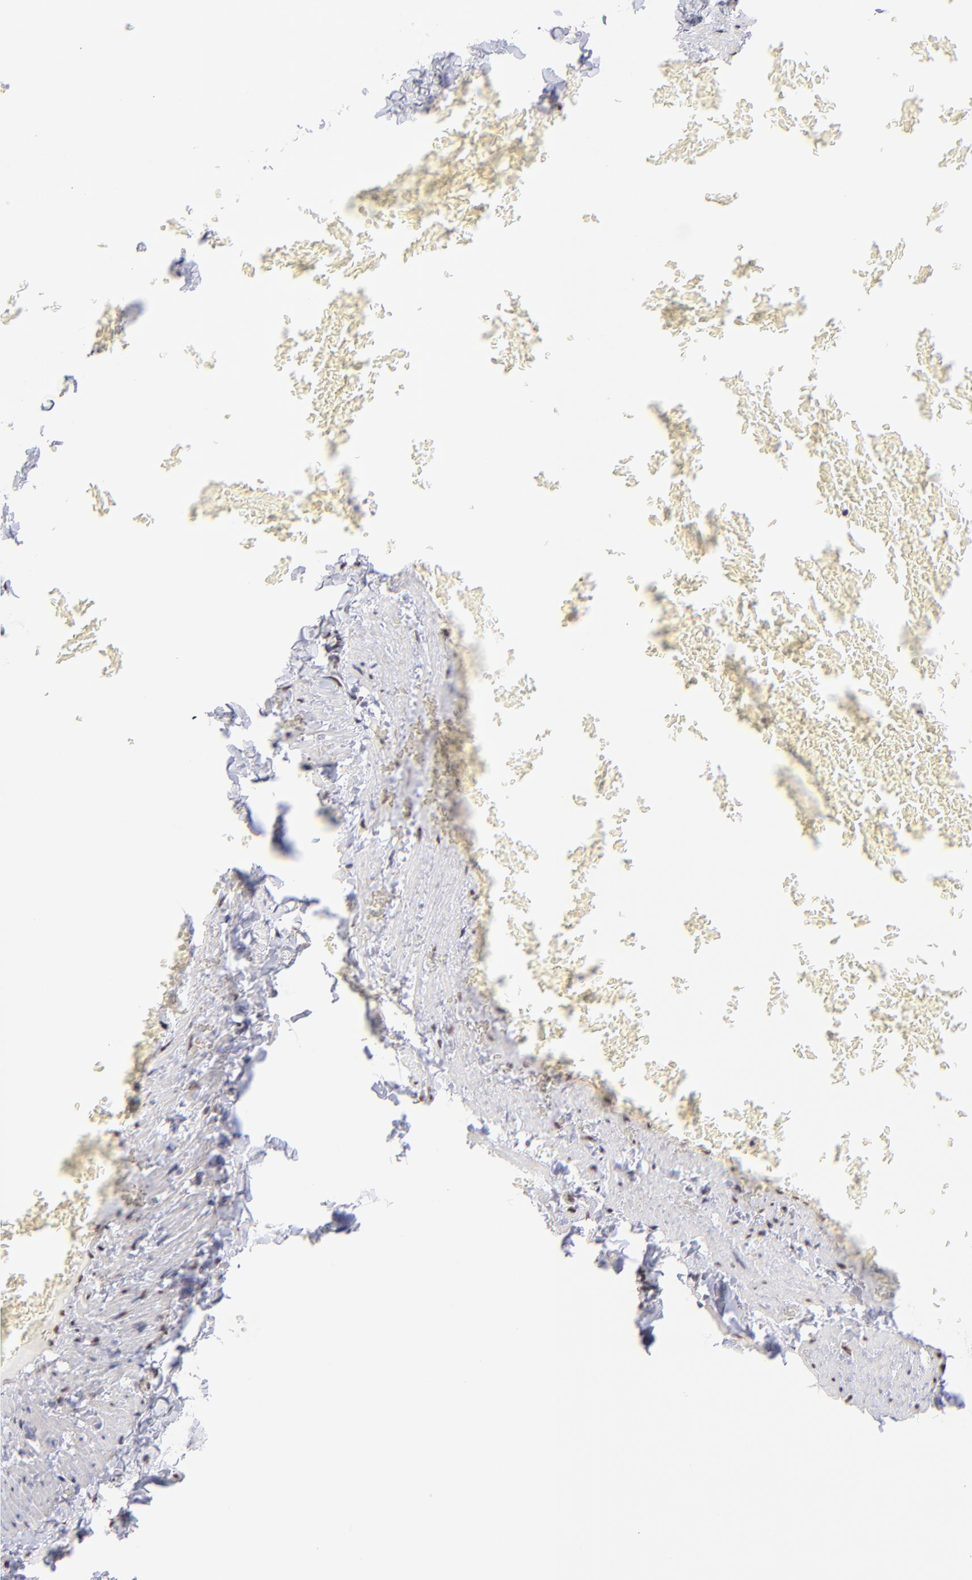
{"staining": {"intensity": "moderate", "quantity": ">75%", "location": "nuclear"}, "tissue": "adipose tissue", "cell_type": "Adipocytes", "image_type": "normal", "snomed": [{"axis": "morphology", "description": "Normal tissue, NOS"}, {"axis": "topography", "description": "Vascular tissue"}], "caption": "Adipose tissue was stained to show a protein in brown. There is medium levels of moderate nuclear staining in approximately >75% of adipocytes. (DAB = brown stain, brightfield microscopy at high magnification).", "gene": "MIDEAS", "patient": {"sex": "male", "age": 41}}